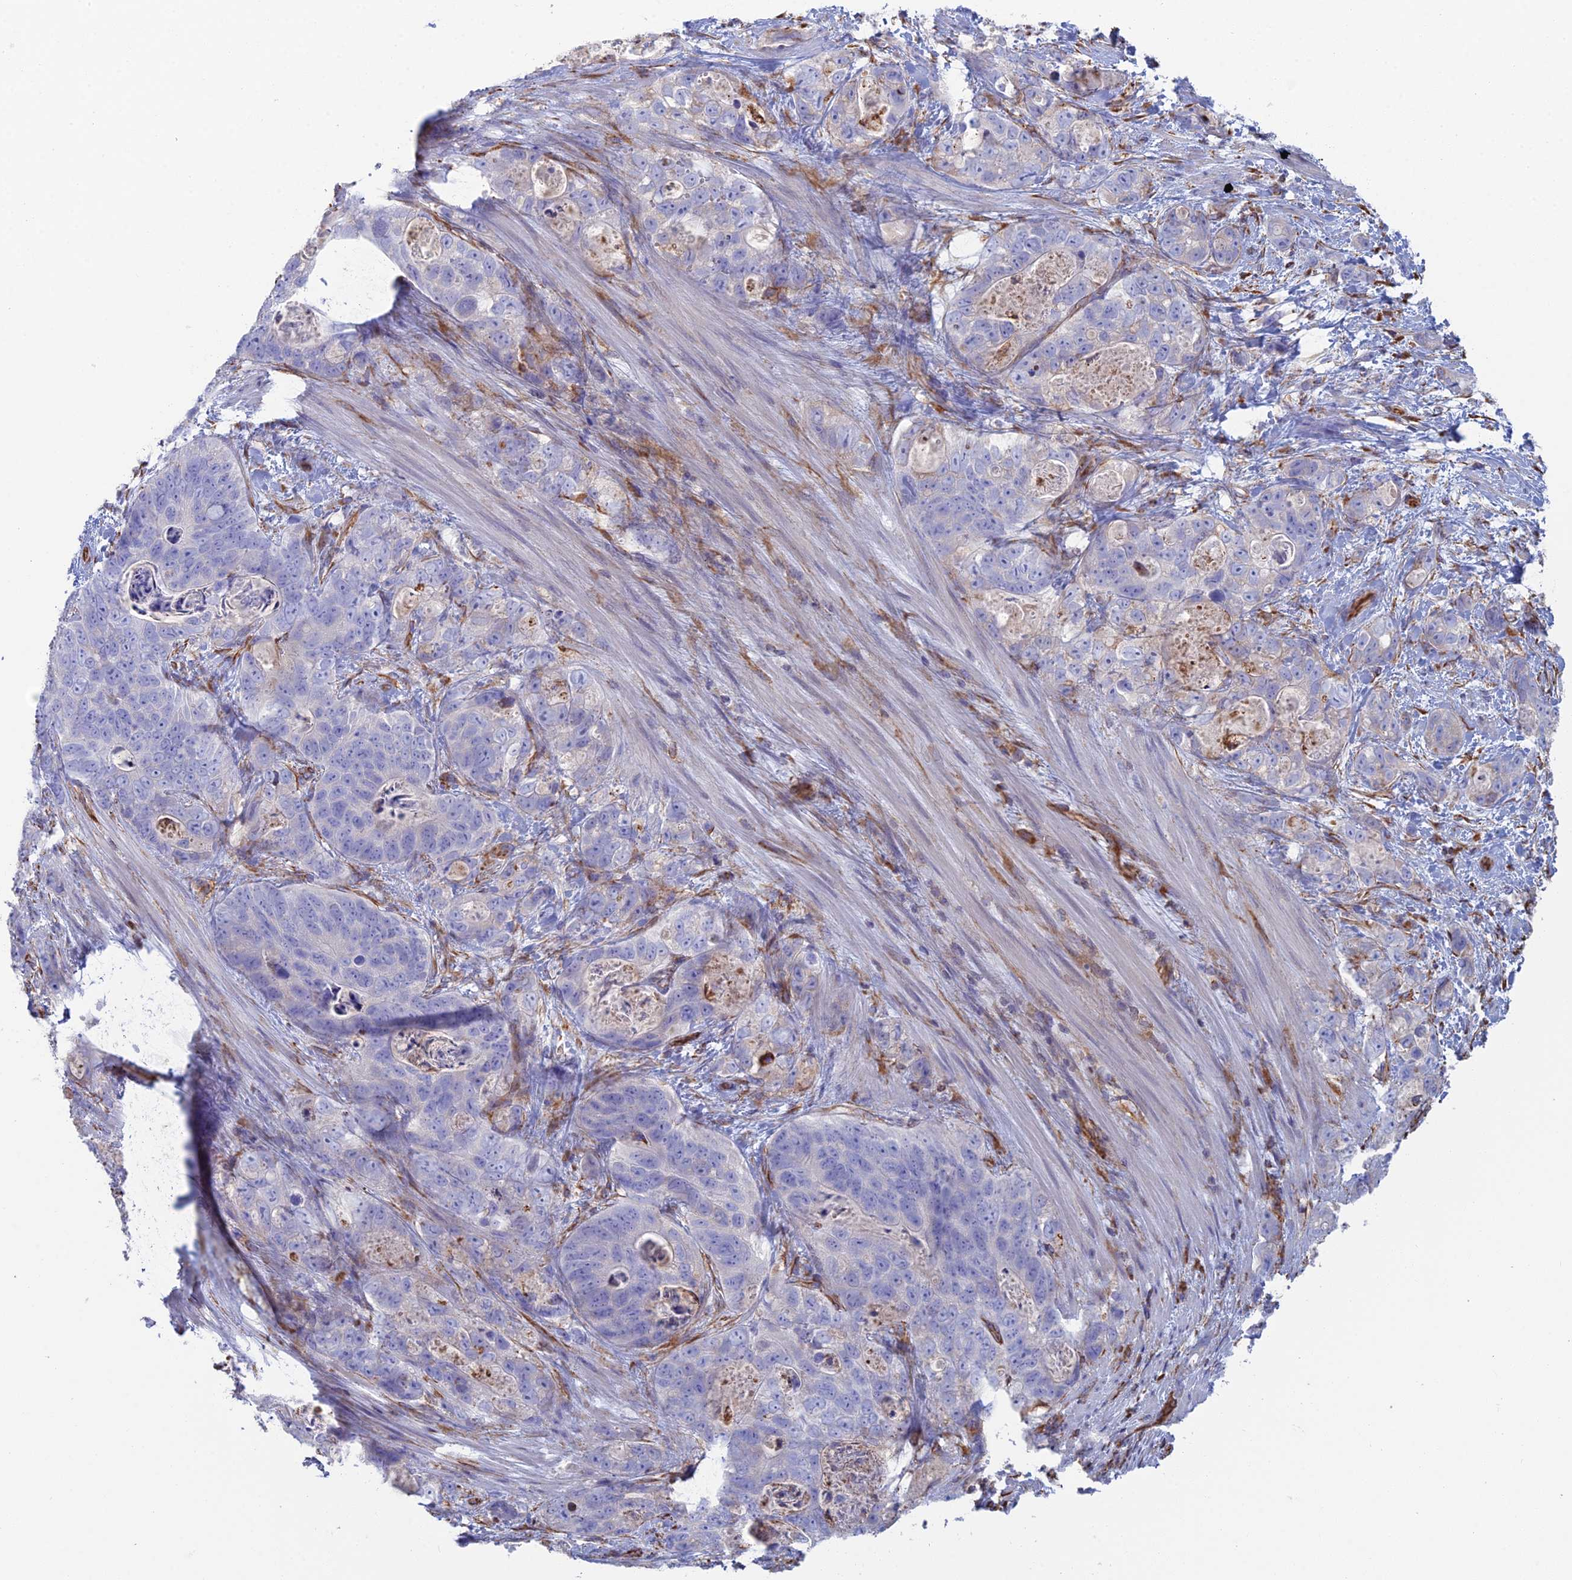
{"staining": {"intensity": "negative", "quantity": "none", "location": "none"}, "tissue": "stomach cancer", "cell_type": "Tumor cells", "image_type": "cancer", "snomed": [{"axis": "morphology", "description": "Normal tissue, NOS"}, {"axis": "morphology", "description": "Adenocarcinoma, NOS"}, {"axis": "topography", "description": "Stomach"}], "caption": "Stomach adenocarcinoma was stained to show a protein in brown. There is no significant expression in tumor cells. (DAB (3,3'-diaminobenzidine) IHC visualized using brightfield microscopy, high magnification).", "gene": "CLVS2", "patient": {"sex": "female", "age": 89}}